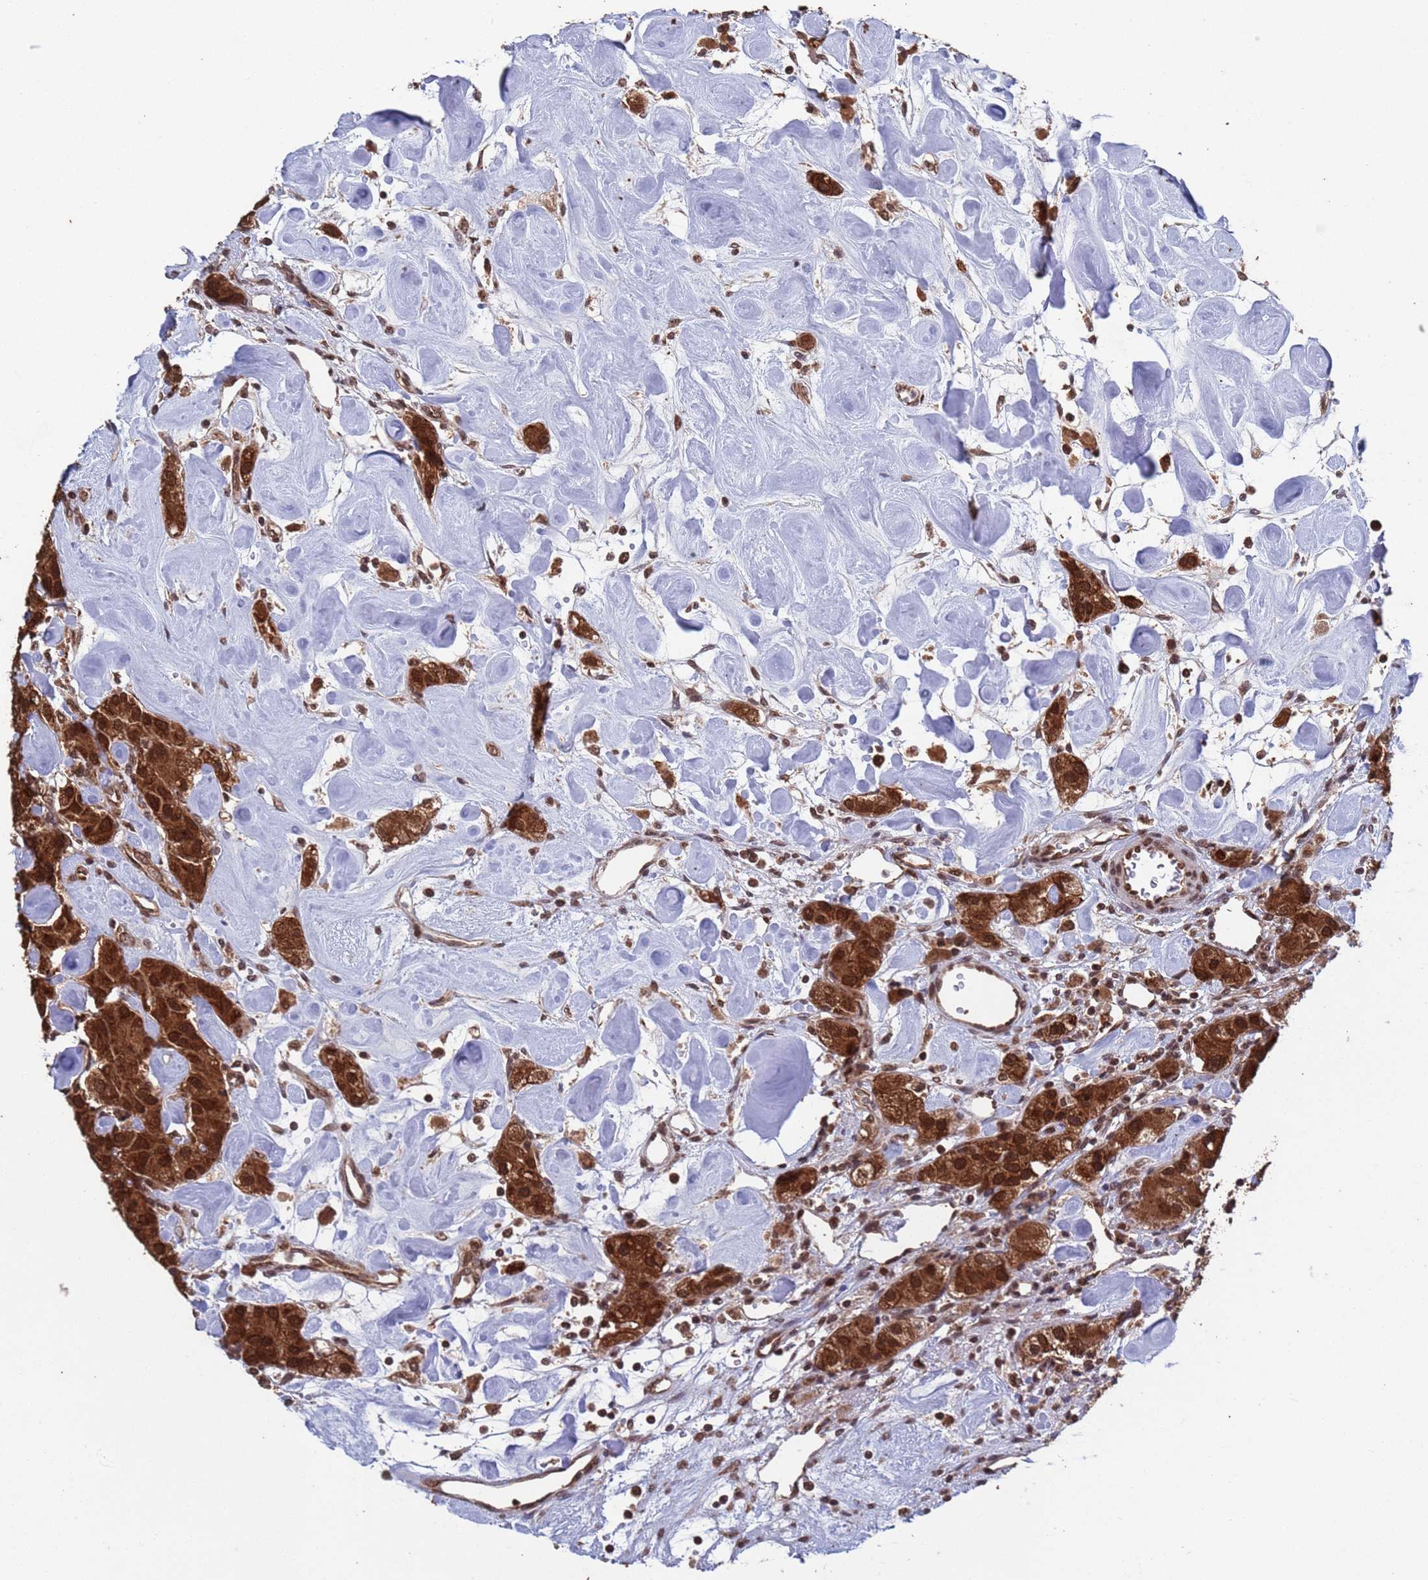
{"staining": {"intensity": "strong", "quantity": ">75%", "location": "cytoplasmic/membranous,nuclear"}, "tissue": "carcinoid", "cell_type": "Tumor cells", "image_type": "cancer", "snomed": [{"axis": "morphology", "description": "Carcinoid, malignant, NOS"}, {"axis": "topography", "description": "Pancreas"}], "caption": "Brown immunohistochemical staining in human carcinoid (malignant) reveals strong cytoplasmic/membranous and nuclear positivity in about >75% of tumor cells.", "gene": "FUBP3", "patient": {"sex": "male", "age": 41}}